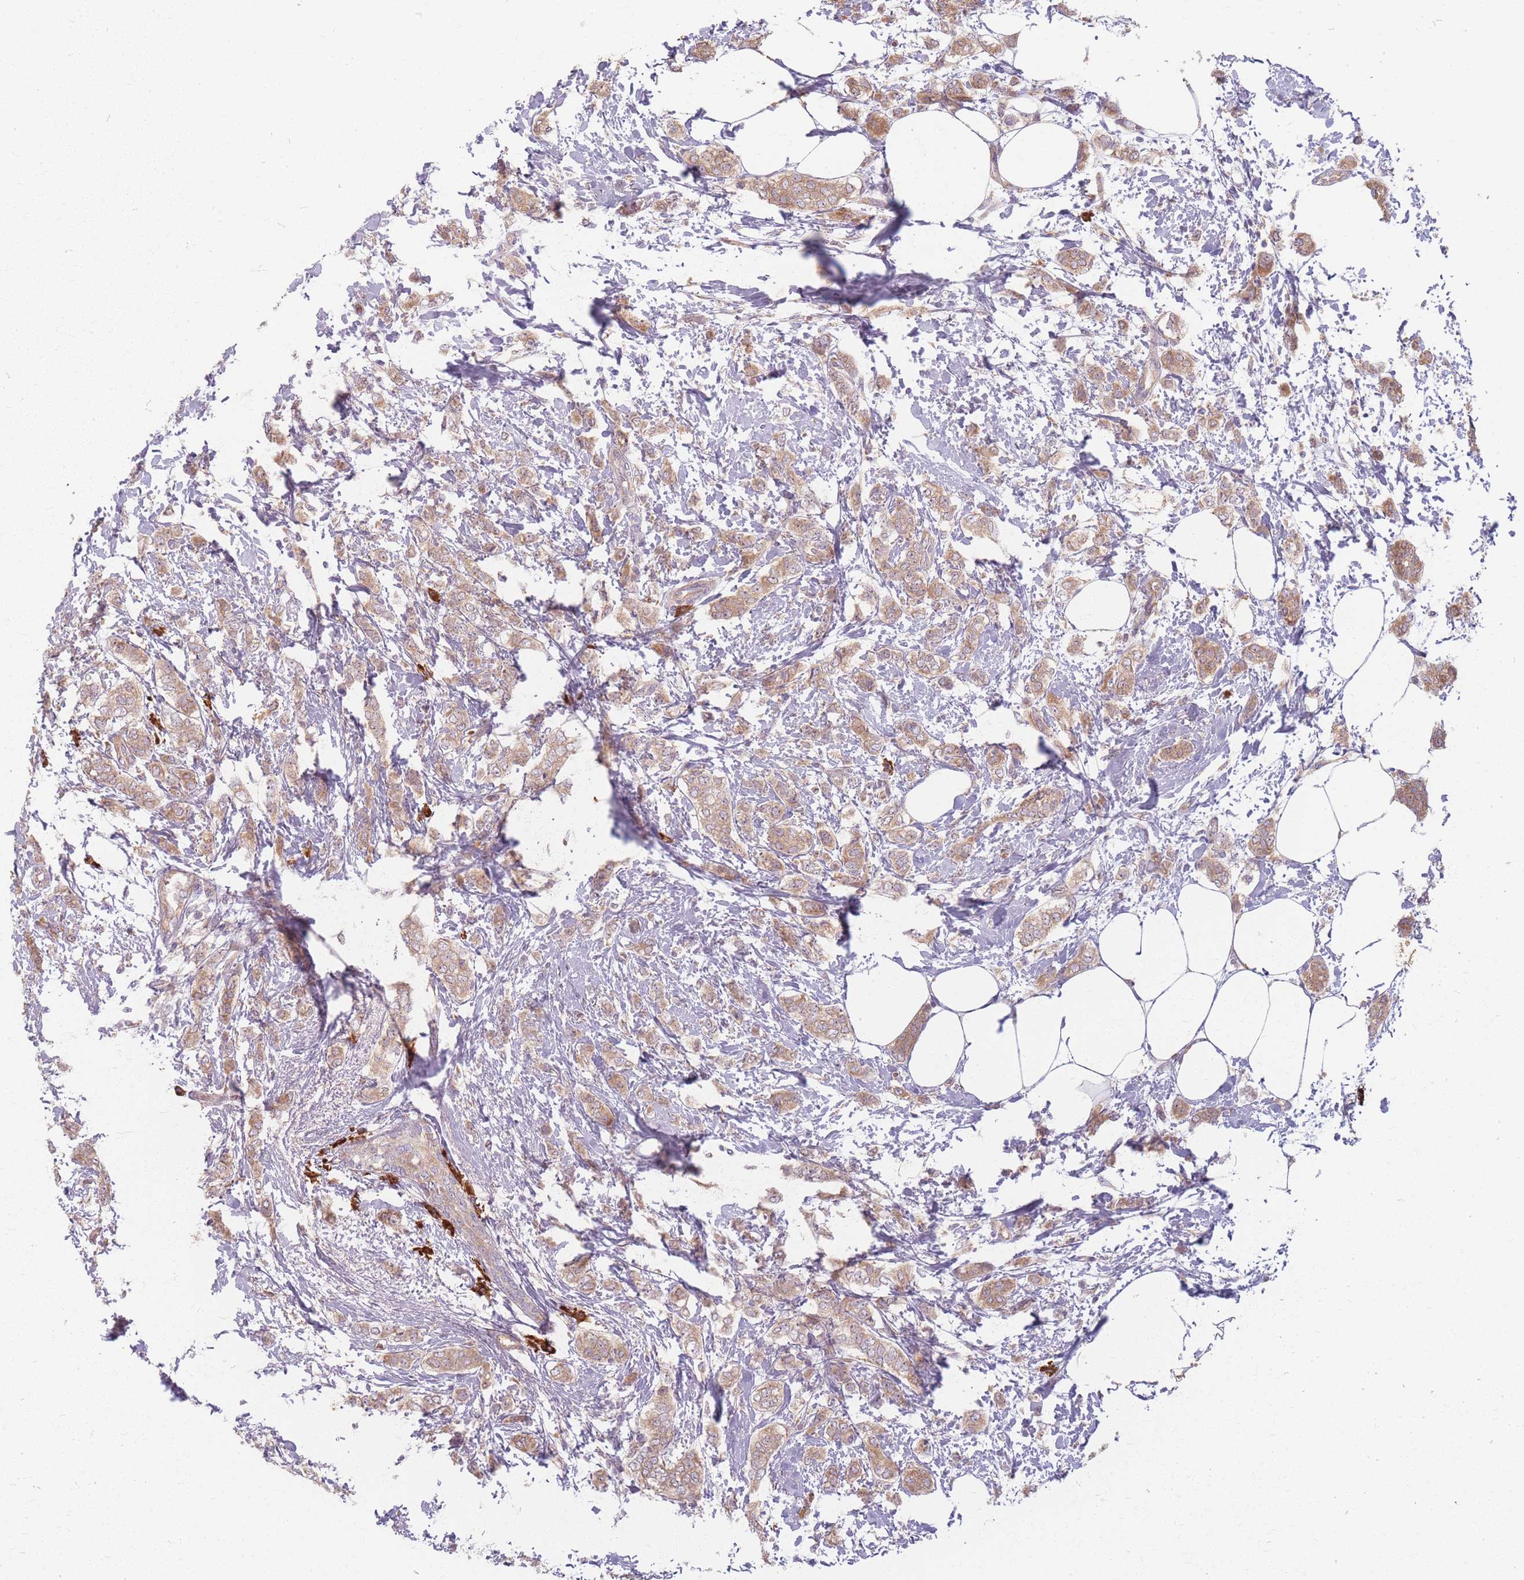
{"staining": {"intensity": "weak", "quantity": ">75%", "location": "cytoplasmic/membranous"}, "tissue": "breast cancer", "cell_type": "Tumor cells", "image_type": "cancer", "snomed": [{"axis": "morphology", "description": "Duct carcinoma"}, {"axis": "topography", "description": "Breast"}], "caption": "Immunohistochemistry (IHC) histopathology image of neoplastic tissue: breast cancer stained using immunohistochemistry (IHC) displays low levels of weak protein expression localized specifically in the cytoplasmic/membranous of tumor cells, appearing as a cytoplasmic/membranous brown color.", "gene": "SMIM14", "patient": {"sex": "female", "age": 72}}